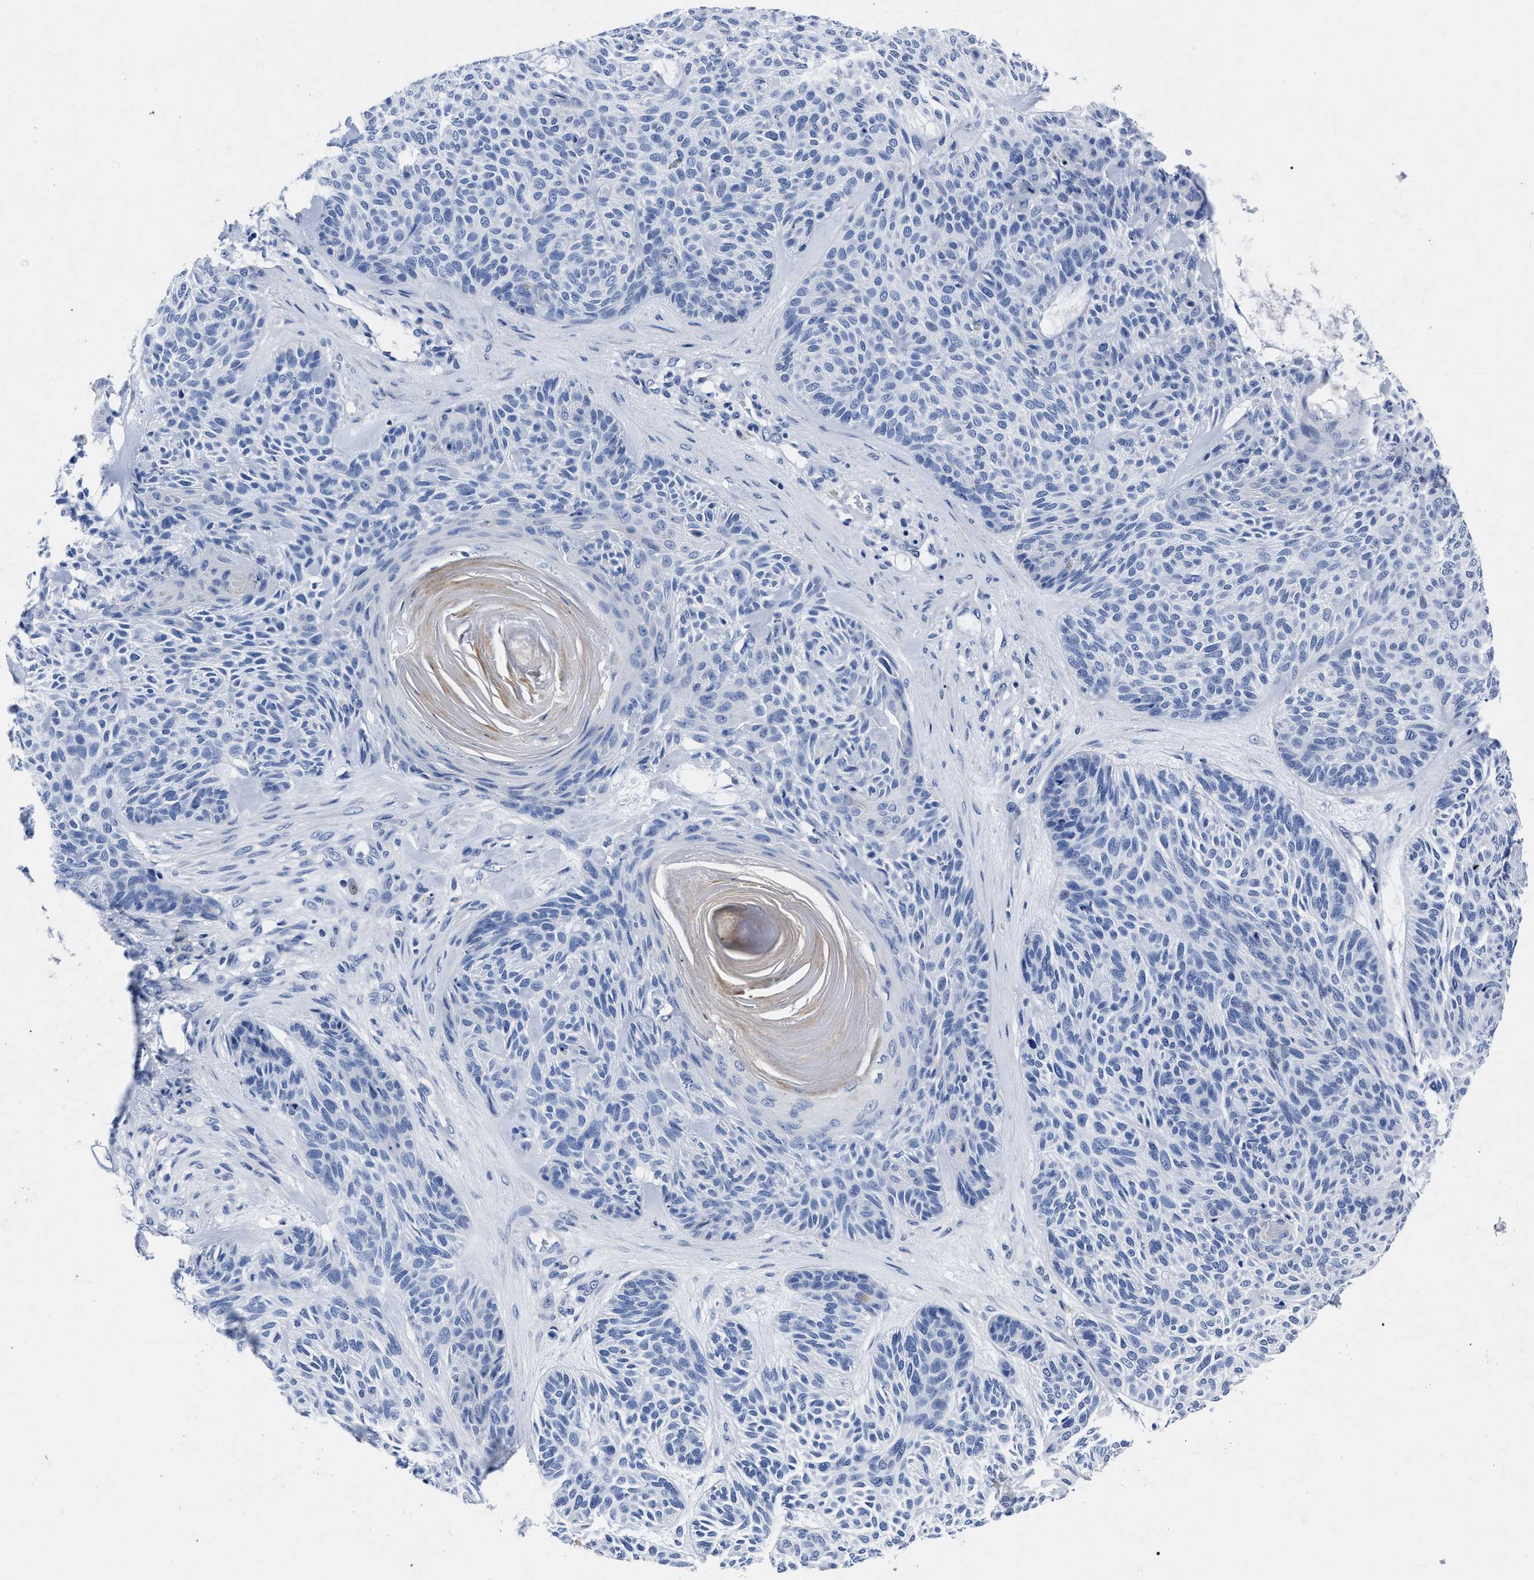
{"staining": {"intensity": "negative", "quantity": "none", "location": "none"}, "tissue": "skin cancer", "cell_type": "Tumor cells", "image_type": "cancer", "snomed": [{"axis": "morphology", "description": "Basal cell carcinoma"}, {"axis": "topography", "description": "Skin"}], "caption": "Image shows no significant protein positivity in tumor cells of skin basal cell carcinoma.", "gene": "MOV10L1", "patient": {"sex": "male", "age": 55}}